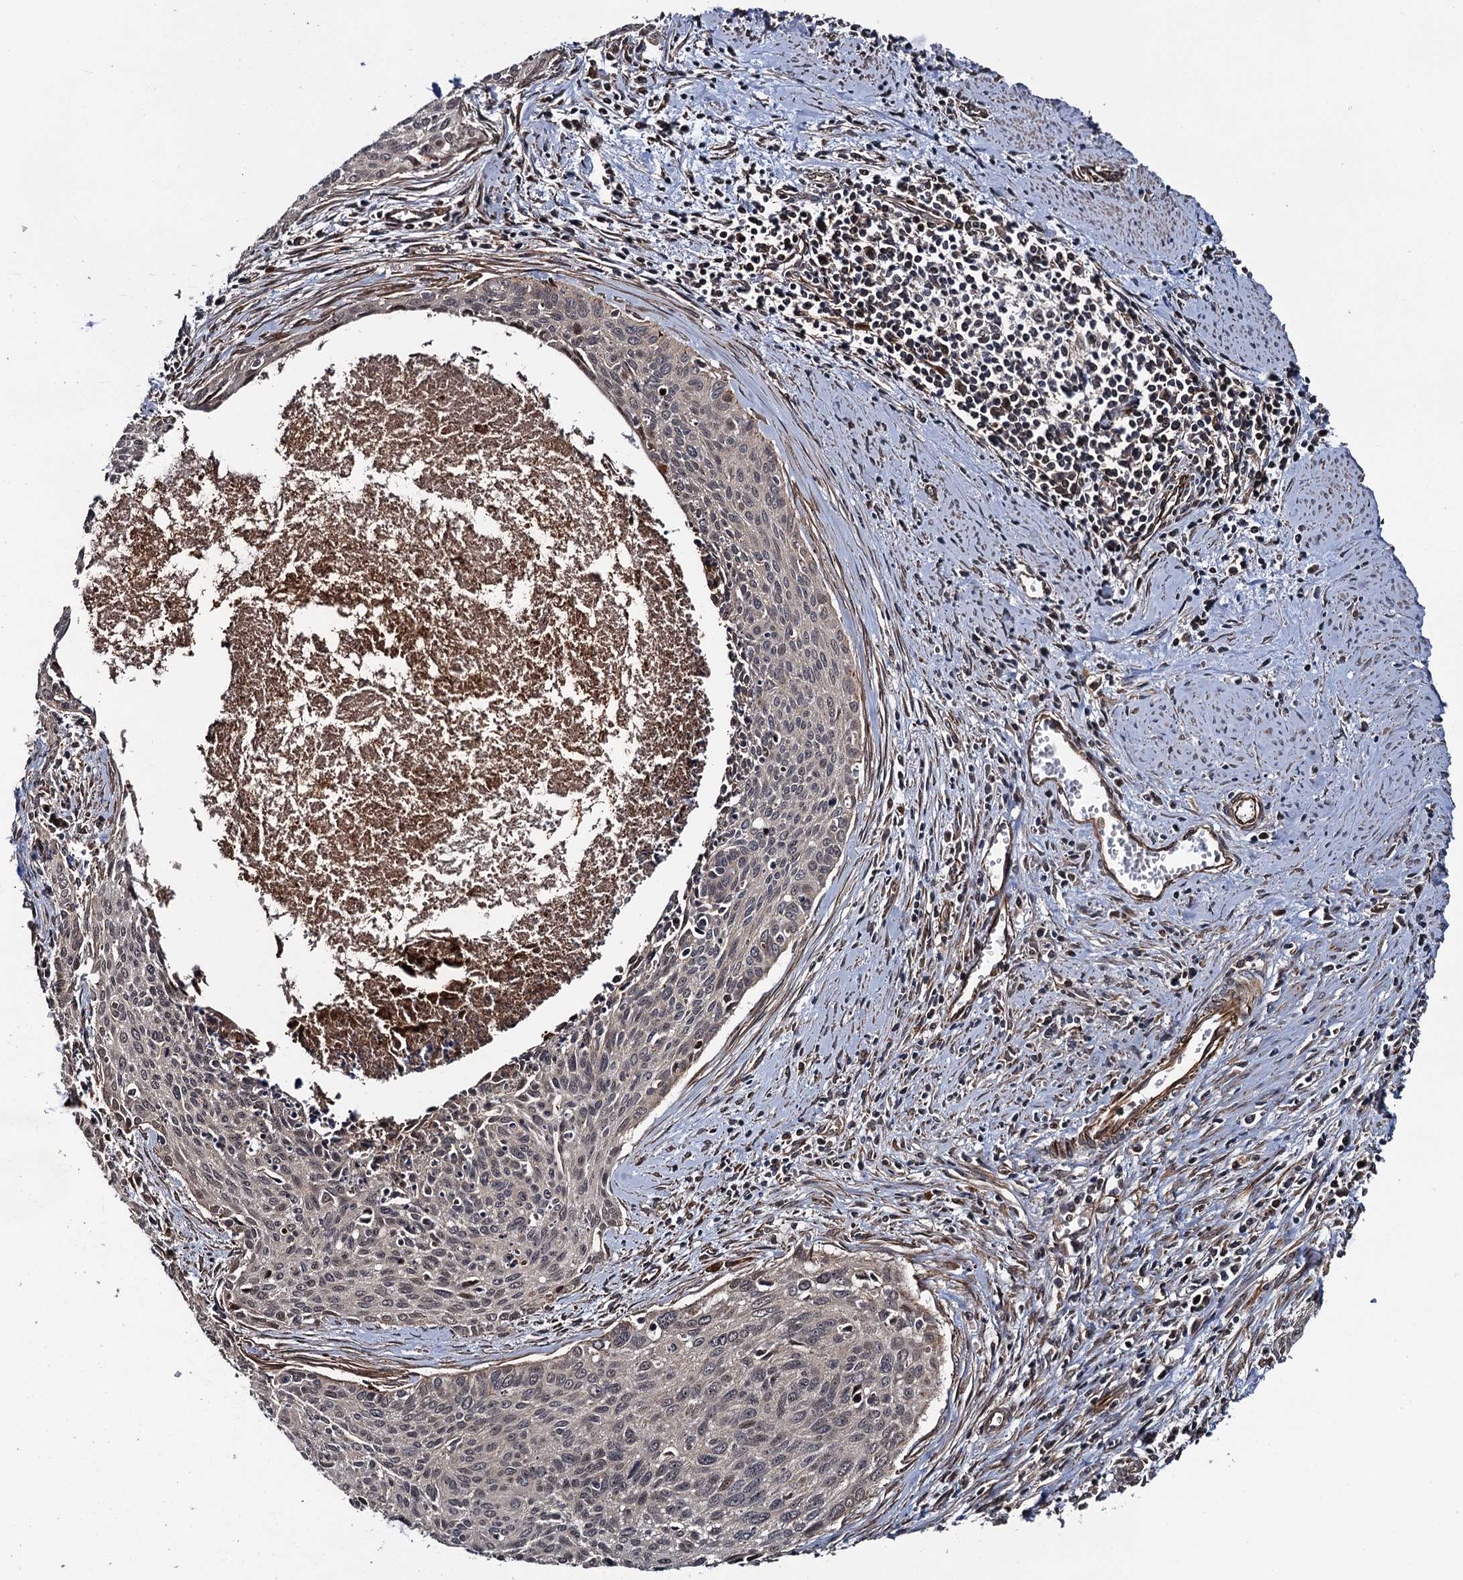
{"staining": {"intensity": "weak", "quantity": "<25%", "location": "cytoplasmic/membranous"}, "tissue": "cervical cancer", "cell_type": "Tumor cells", "image_type": "cancer", "snomed": [{"axis": "morphology", "description": "Squamous cell carcinoma, NOS"}, {"axis": "topography", "description": "Cervix"}], "caption": "This micrograph is of cervical squamous cell carcinoma stained with immunohistochemistry (IHC) to label a protein in brown with the nuclei are counter-stained blue. There is no staining in tumor cells.", "gene": "FSIP1", "patient": {"sex": "female", "age": 55}}